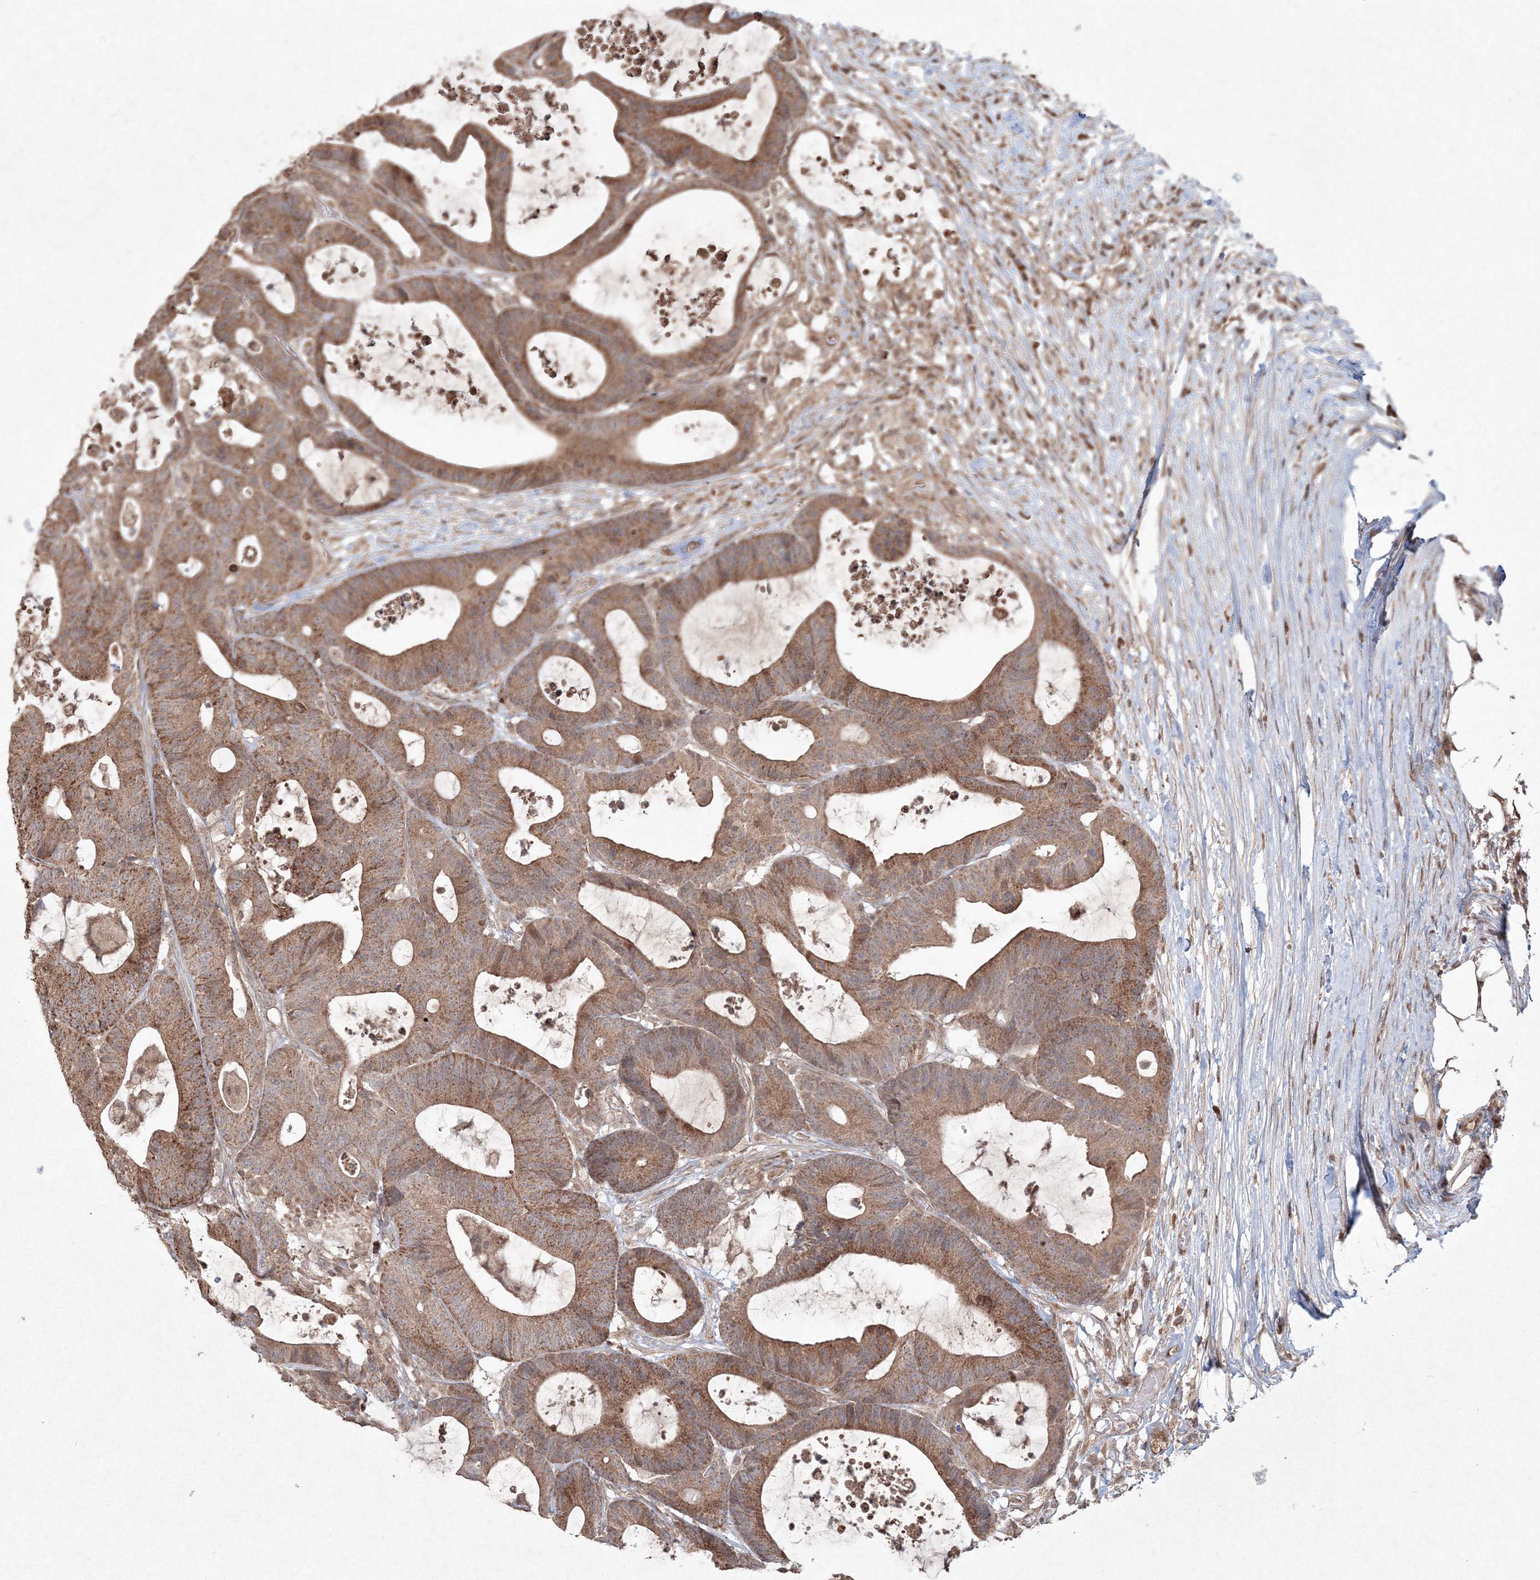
{"staining": {"intensity": "moderate", "quantity": ">75%", "location": "cytoplasmic/membranous"}, "tissue": "colorectal cancer", "cell_type": "Tumor cells", "image_type": "cancer", "snomed": [{"axis": "morphology", "description": "Adenocarcinoma, NOS"}, {"axis": "topography", "description": "Colon"}], "caption": "Tumor cells show medium levels of moderate cytoplasmic/membranous staining in about >75% of cells in colorectal adenocarcinoma.", "gene": "ANAPC16", "patient": {"sex": "female", "age": 84}}